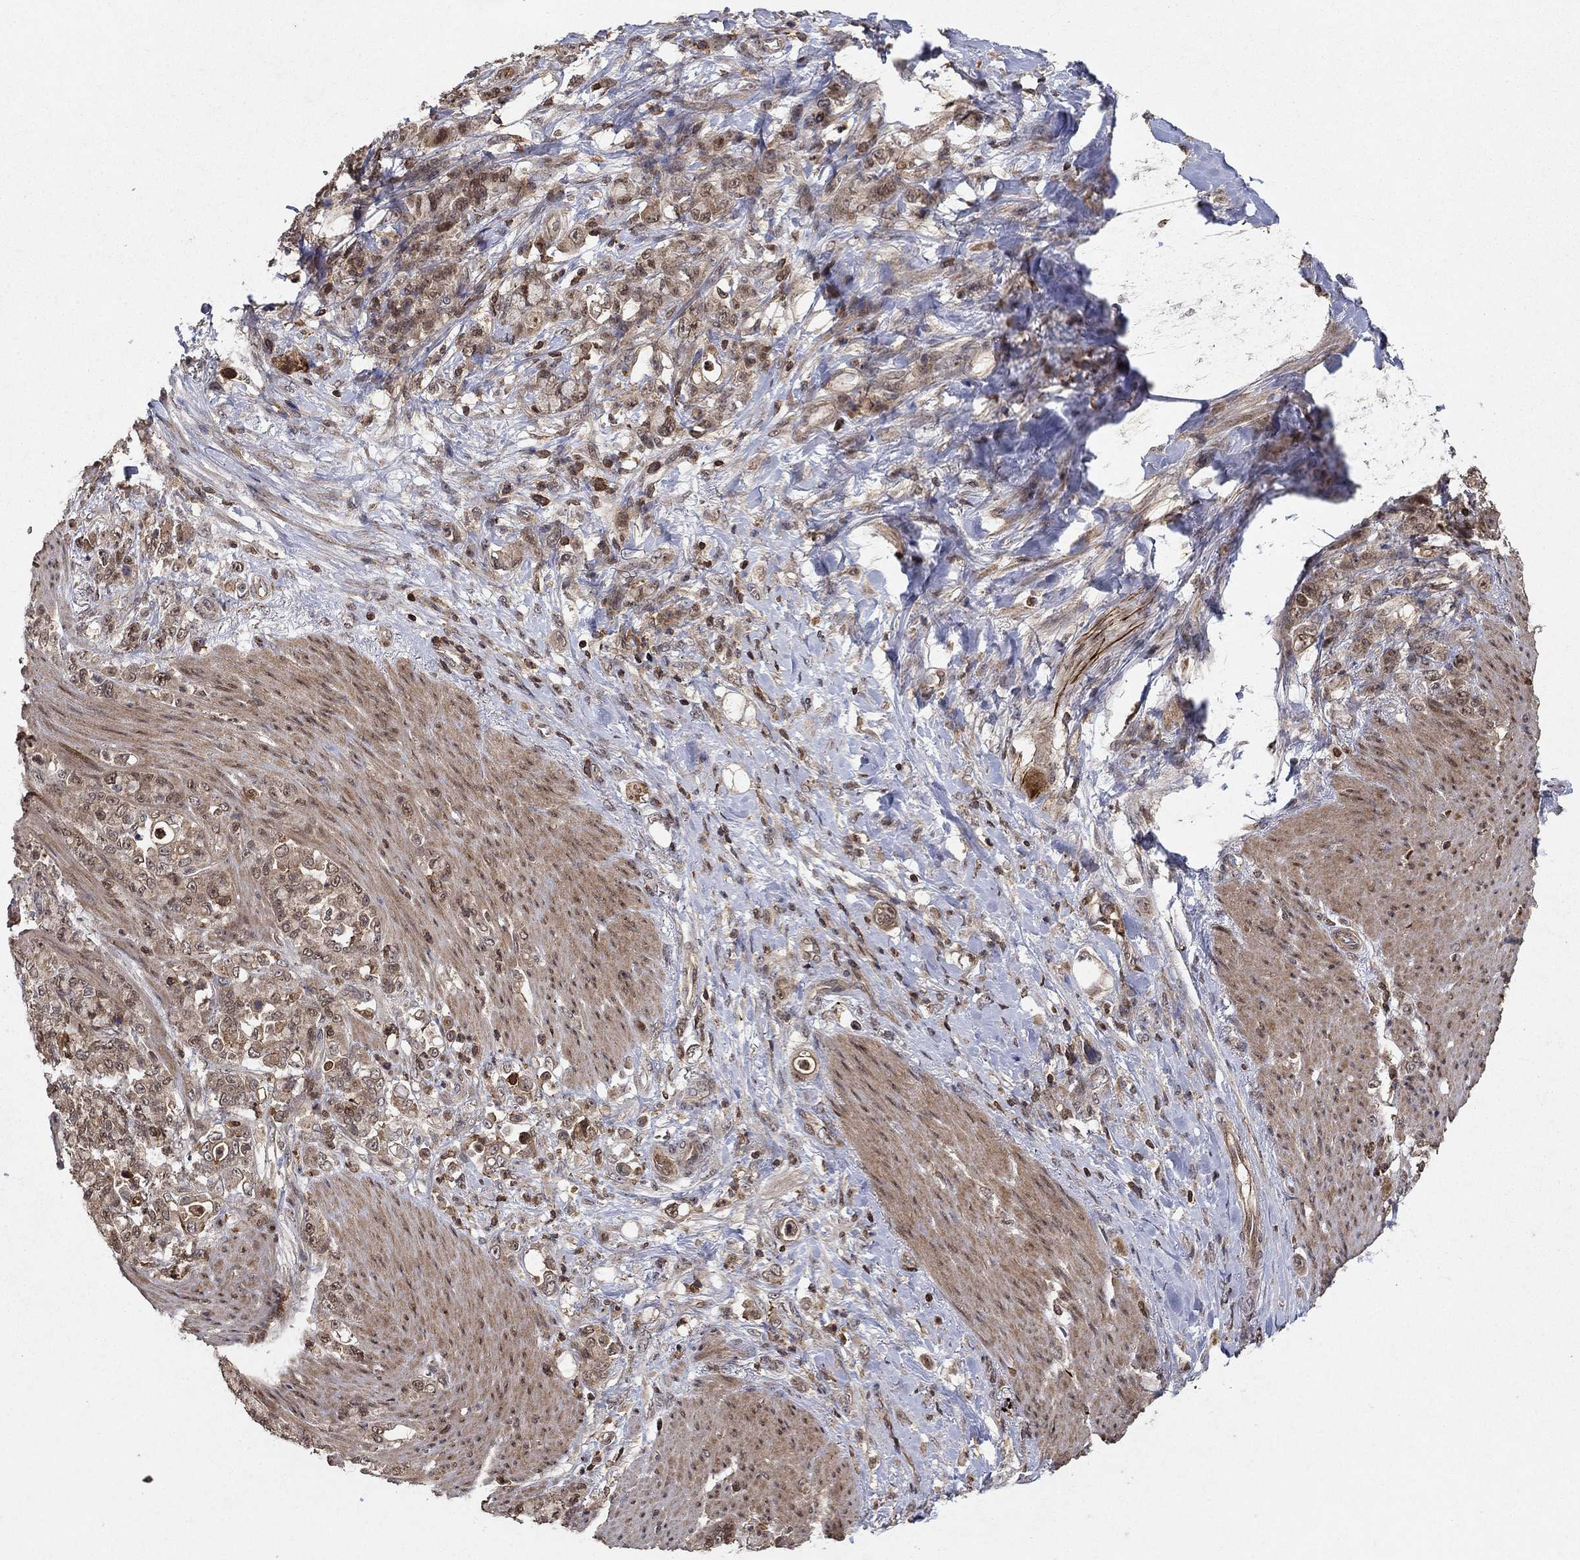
{"staining": {"intensity": "moderate", "quantity": "25%-75%", "location": "cytoplasmic/membranous,nuclear"}, "tissue": "stomach cancer", "cell_type": "Tumor cells", "image_type": "cancer", "snomed": [{"axis": "morphology", "description": "Adenocarcinoma, NOS"}, {"axis": "topography", "description": "Stomach"}], "caption": "The histopathology image shows staining of stomach cancer (adenocarcinoma), revealing moderate cytoplasmic/membranous and nuclear protein expression (brown color) within tumor cells.", "gene": "CCDC66", "patient": {"sex": "female", "age": 79}}